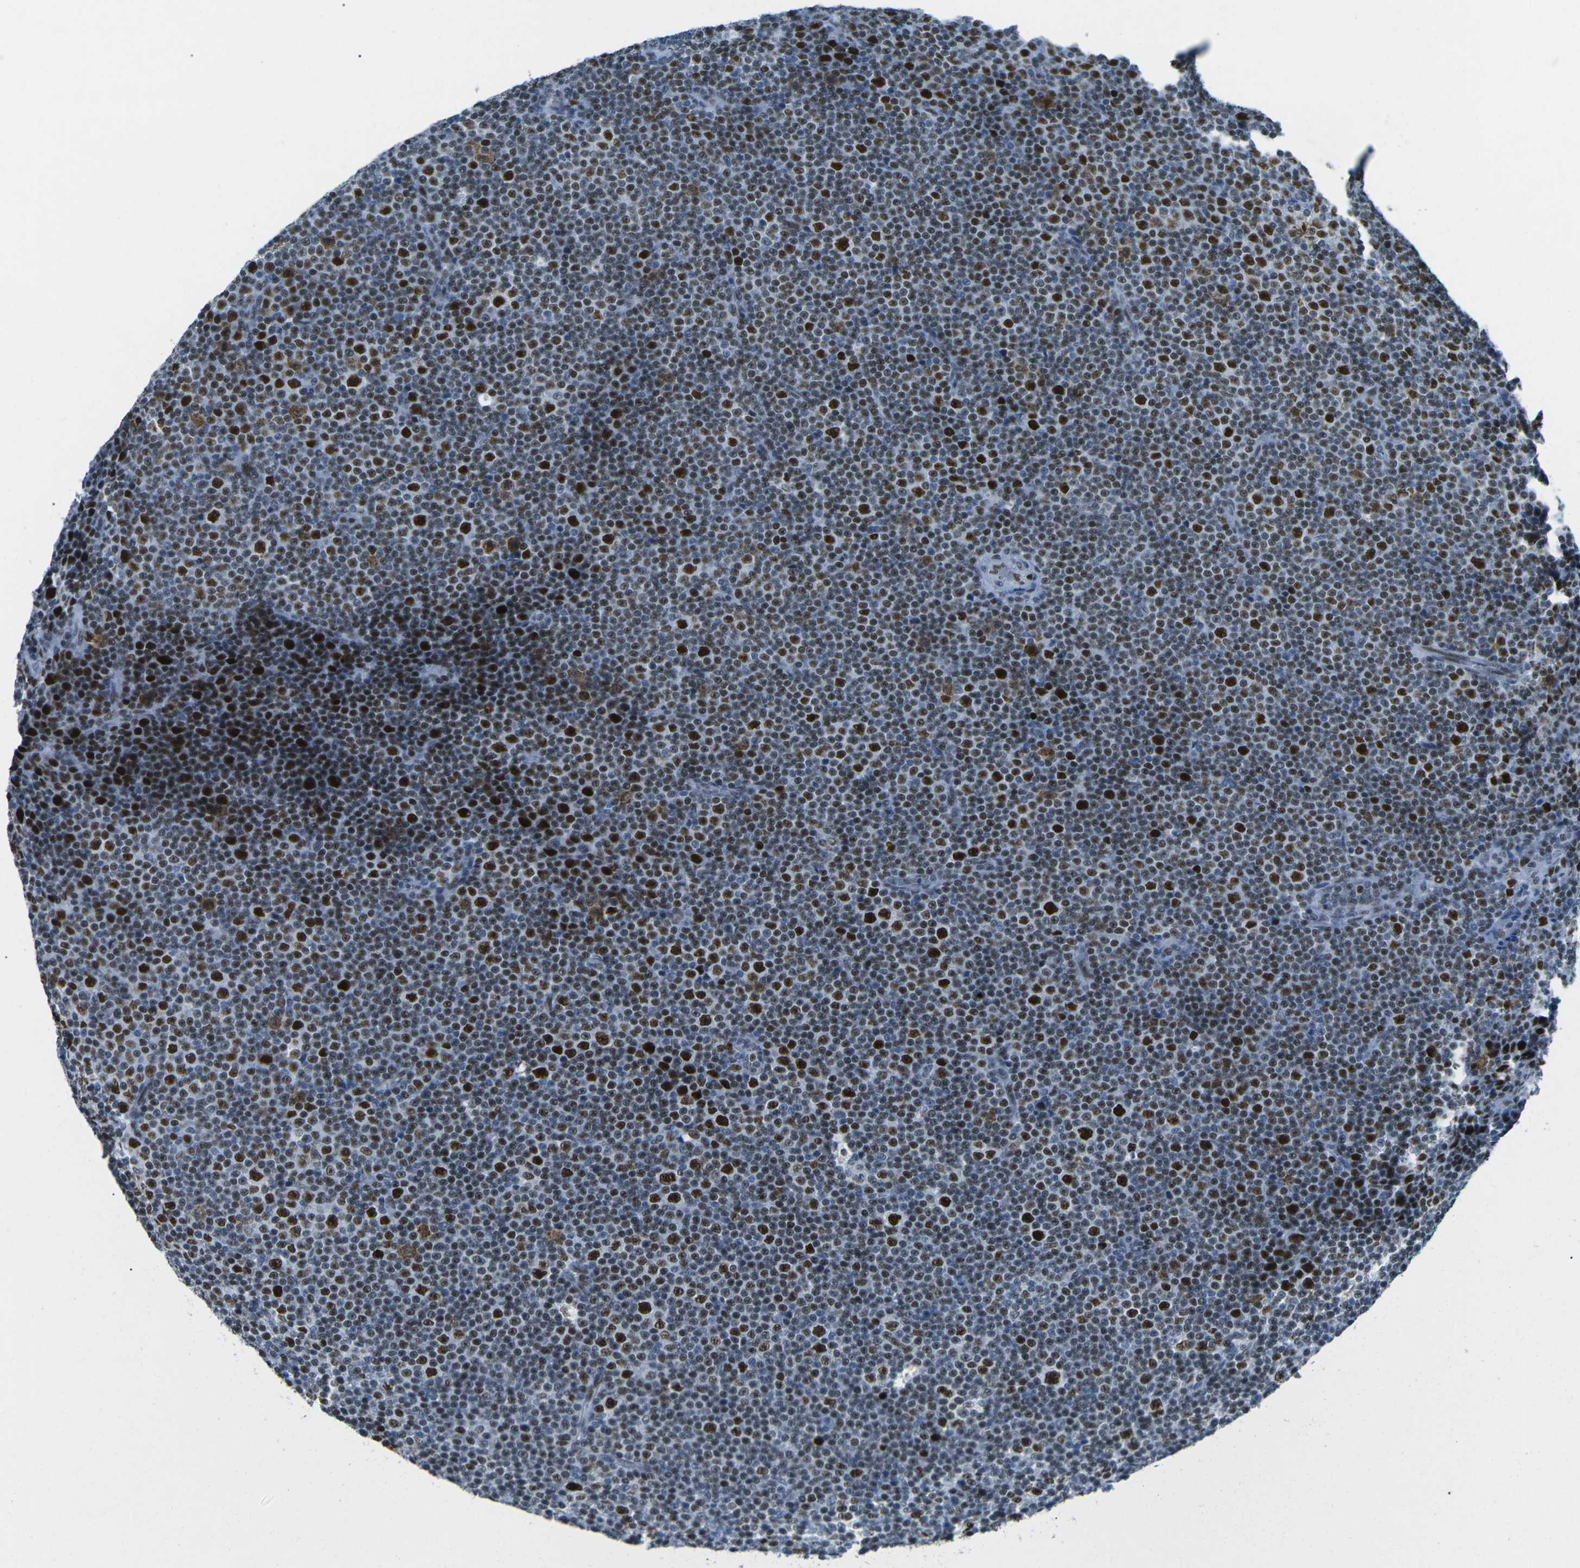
{"staining": {"intensity": "strong", "quantity": ">75%", "location": "nuclear"}, "tissue": "lymphoma", "cell_type": "Tumor cells", "image_type": "cancer", "snomed": [{"axis": "morphology", "description": "Malignant lymphoma, non-Hodgkin's type, Low grade"}, {"axis": "topography", "description": "Lymph node"}], "caption": "Strong nuclear staining for a protein is identified in approximately >75% of tumor cells of low-grade malignant lymphoma, non-Hodgkin's type using immunohistochemistry (IHC).", "gene": "RB1", "patient": {"sex": "female", "age": 67}}